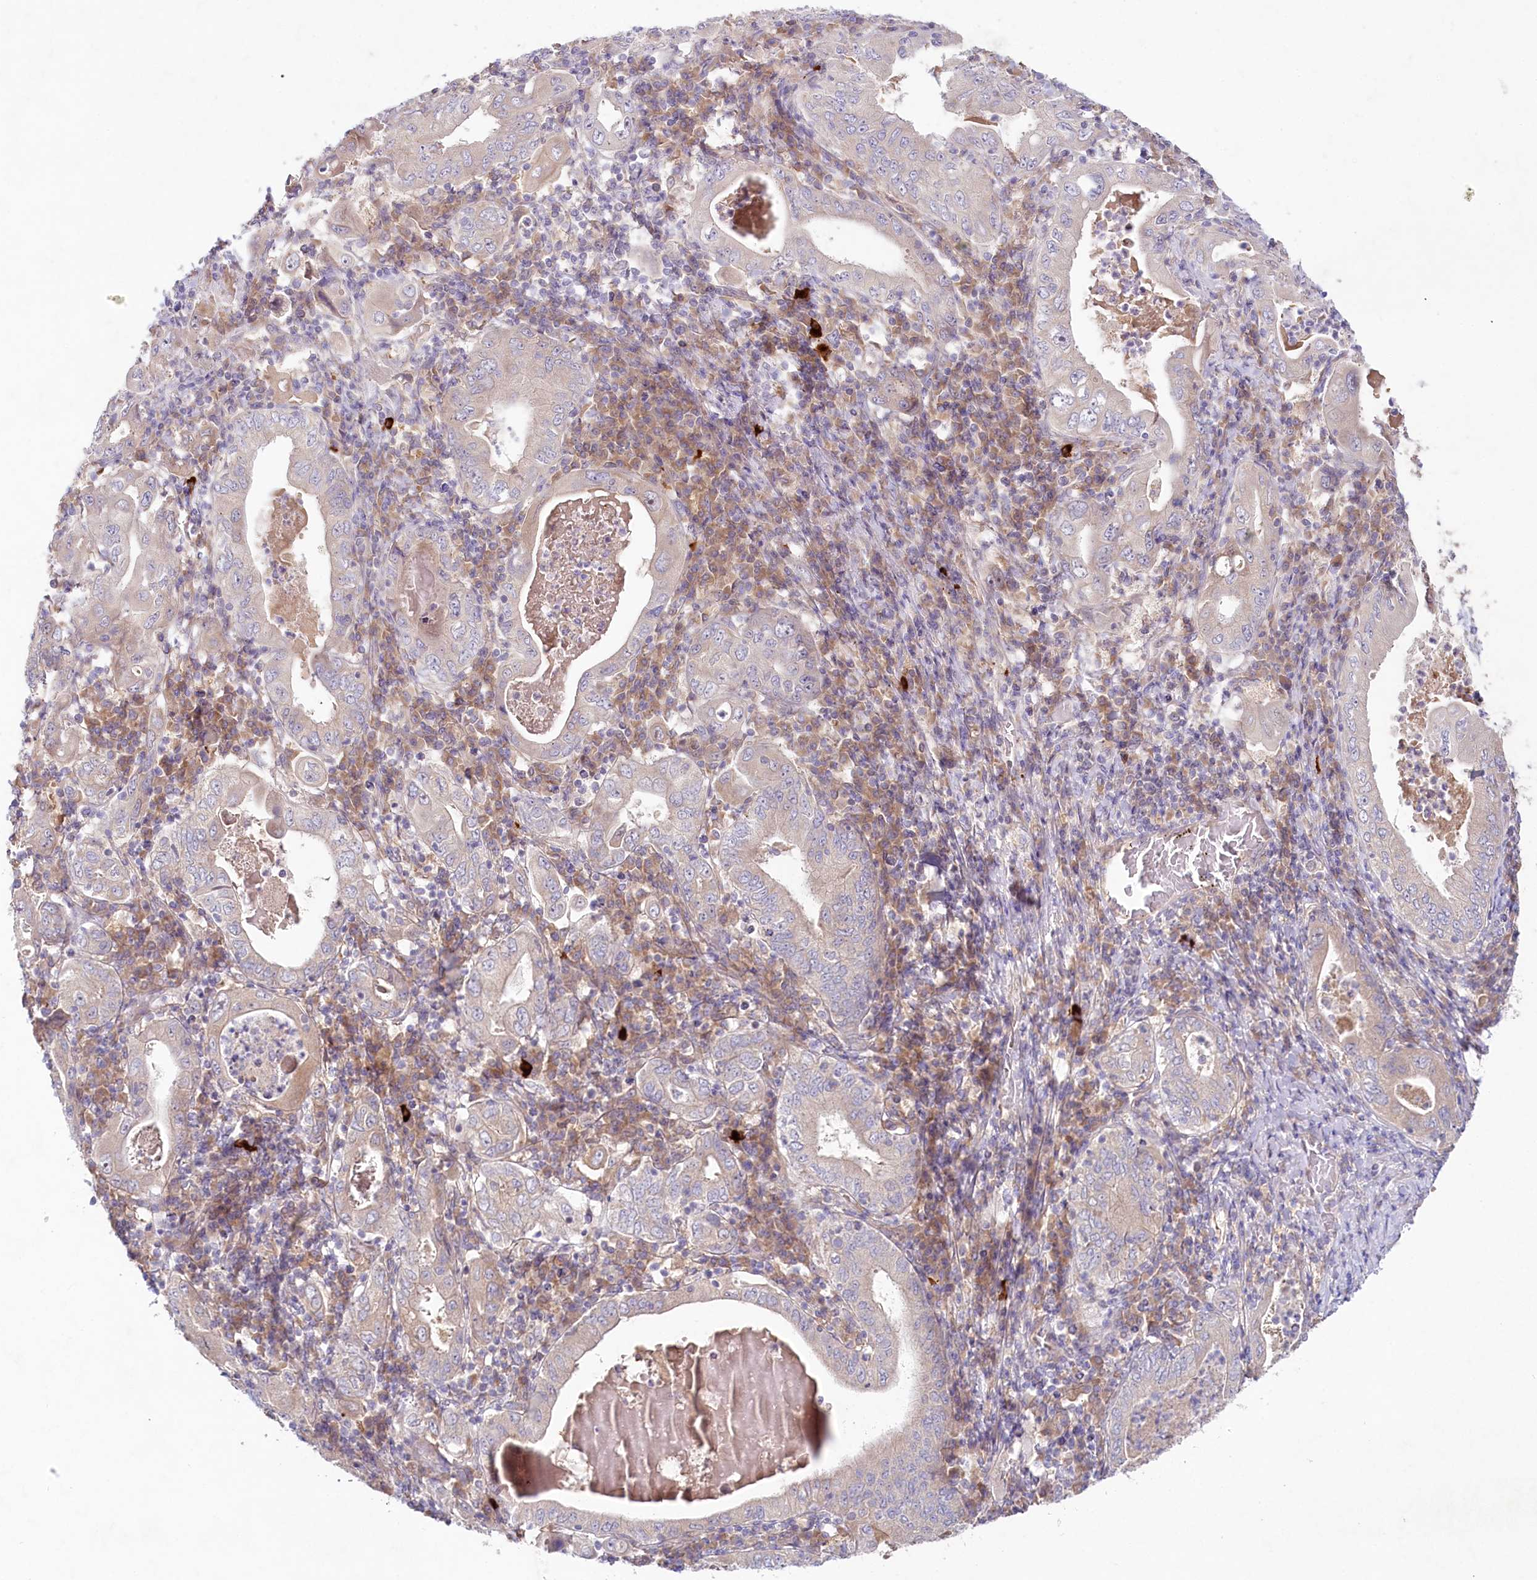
{"staining": {"intensity": "negative", "quantity": "none", "location": "none"}, "tissue": "stomach cancer", "cell_type": "Tumor cells", "image_type": "cancer", "snomed": [{"axis": "morphology", "description": "Normal tissue, NOS"}, {"axis": "morphology", "description": "Adenocarcinoma, NOS"}, {"axis": "topography", "description": "Esophagus"}, {"axis": "topography", "description": "Stomach, upper"}, {"axis": "topography", "description": "Peripheral nerve tissue"}], "caption": "The photomicrograph exhibits no significant staining in tumor cells of stomach cancer.", "gene": "TNIP1", "patient": {"sex": "male", "age": 62}}